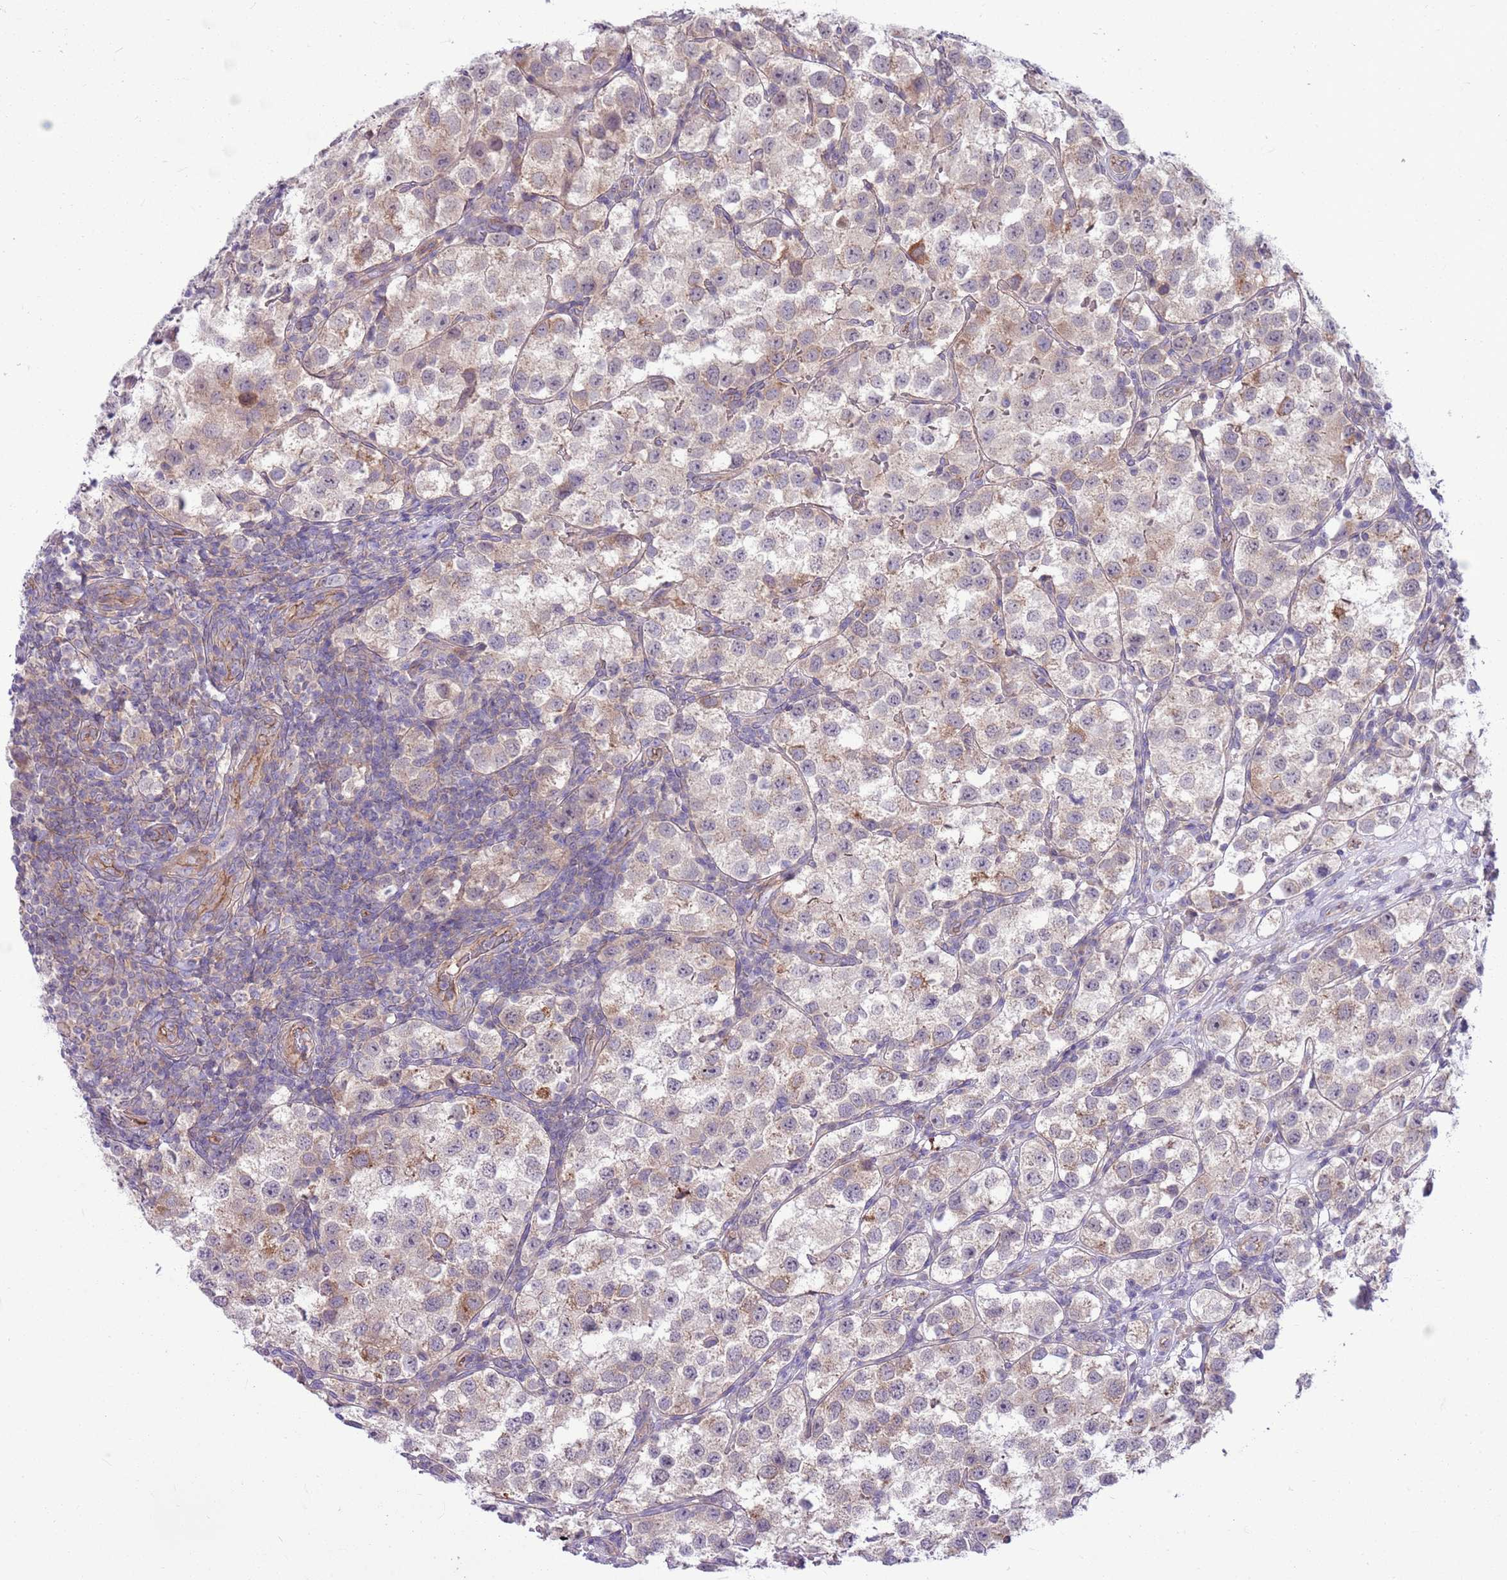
{"staining": {"intensity": "moderate", "quantity": "<25%", "location": "cytoplasmic/membranous"}, "tissue": "testis cancer", "cell_type": "Tumor cells", "image_type": "cancer", "snomed": [{"axis": "morphology", "description": "Seminoma, NOS"}, {"axis": "topography", "description": "Testis"}], "caption": "There is low levels of moderate cytoplasmic/membranous expression in tumor cells of seminoma (testis), as demonstrated by immunohistochemical staining (brown color).", "gene": "PARP8", "patient": {"sex": "male", "age": 37}}